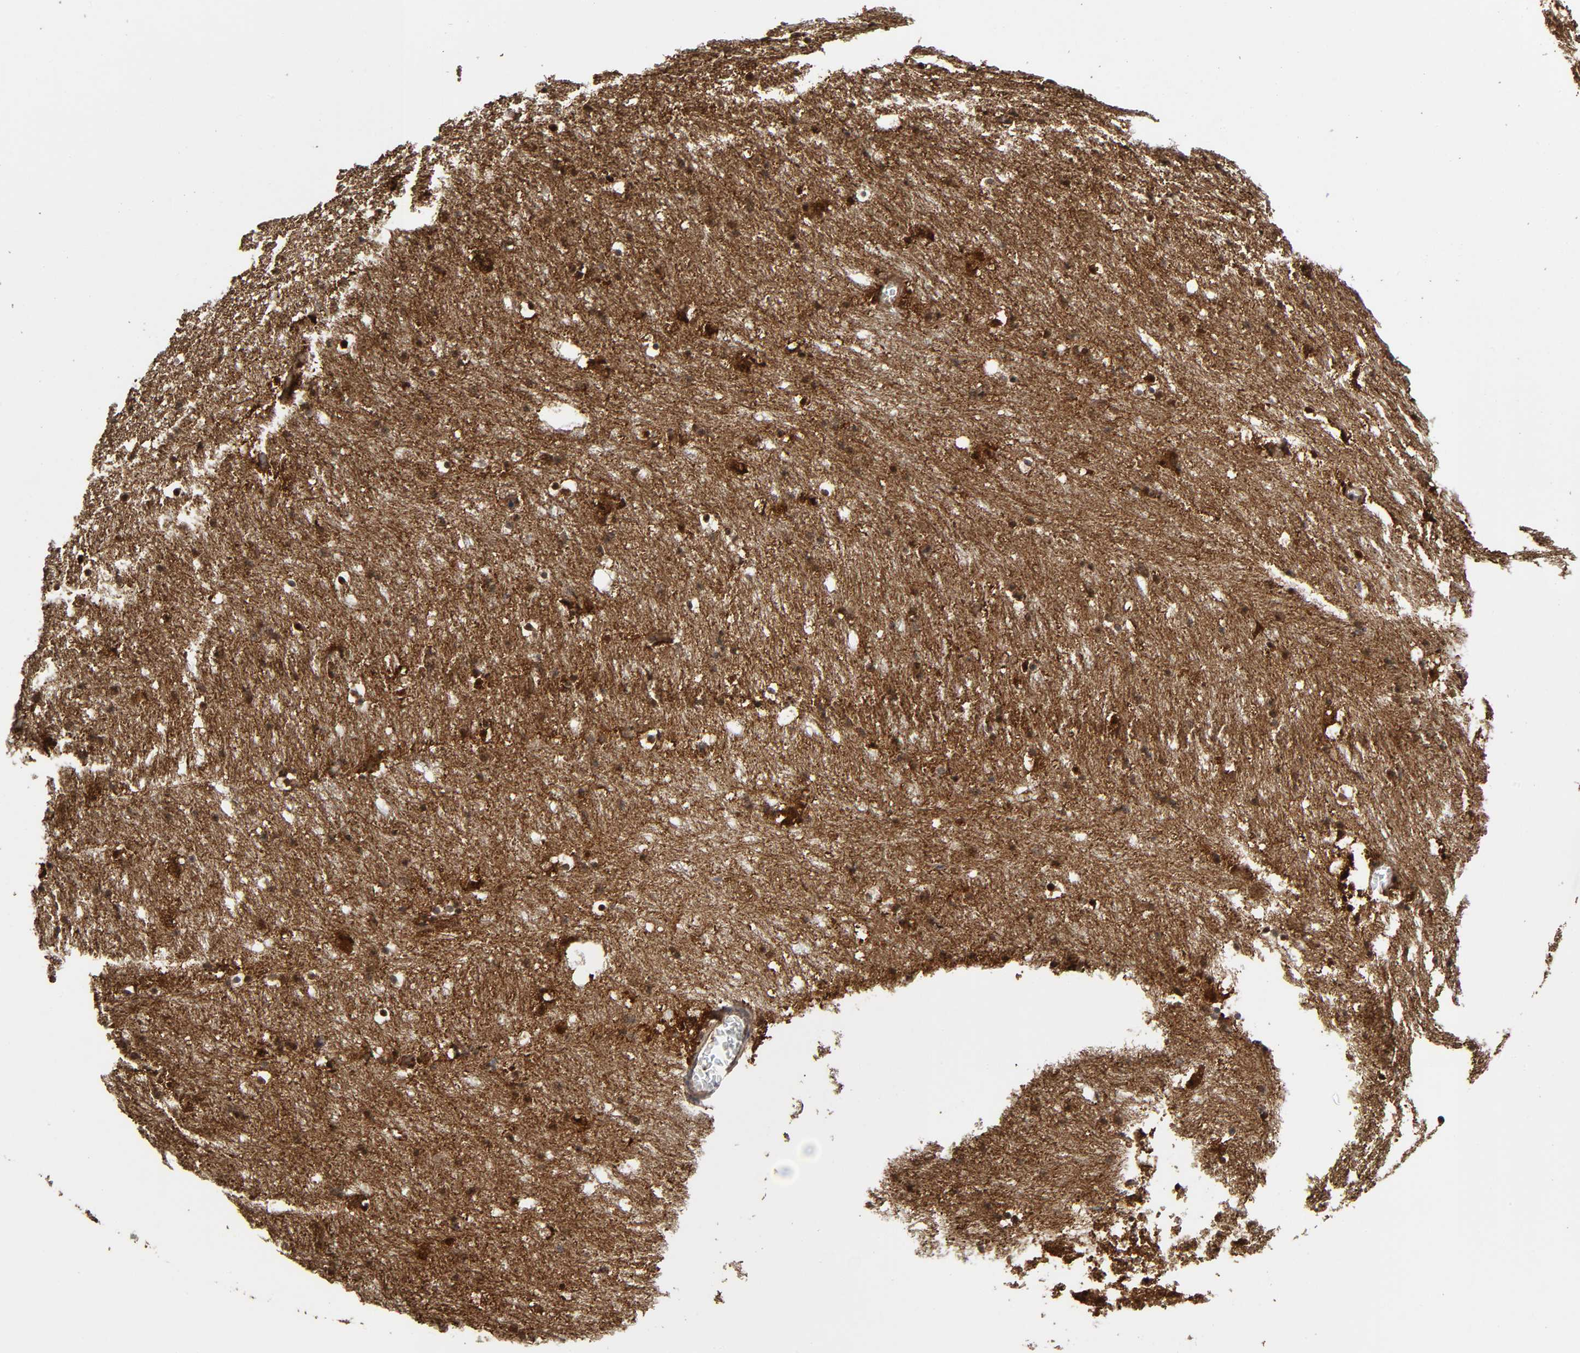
{"staining": {"intensity": "strong", "quantity": "25%-75%", "location": "nuclear"}, "tissue": "caudate", "cell_type": "Glial cells", "image_type": "normal", "snomed": [{"axis": "morphology", "description": "Normal tissue, NOS"}, {"axis": "topography", "description": "Lateral ventricle wall"}], "caption": "Immunohistochemistry histopathology image of benign caudate stained for a protein (brown), which shows high levels of strong nuclear staining in approximately 25%-75% of glial cells.", "gene": "MAPK1", "patient": {"sex": "male", "age": 45}}